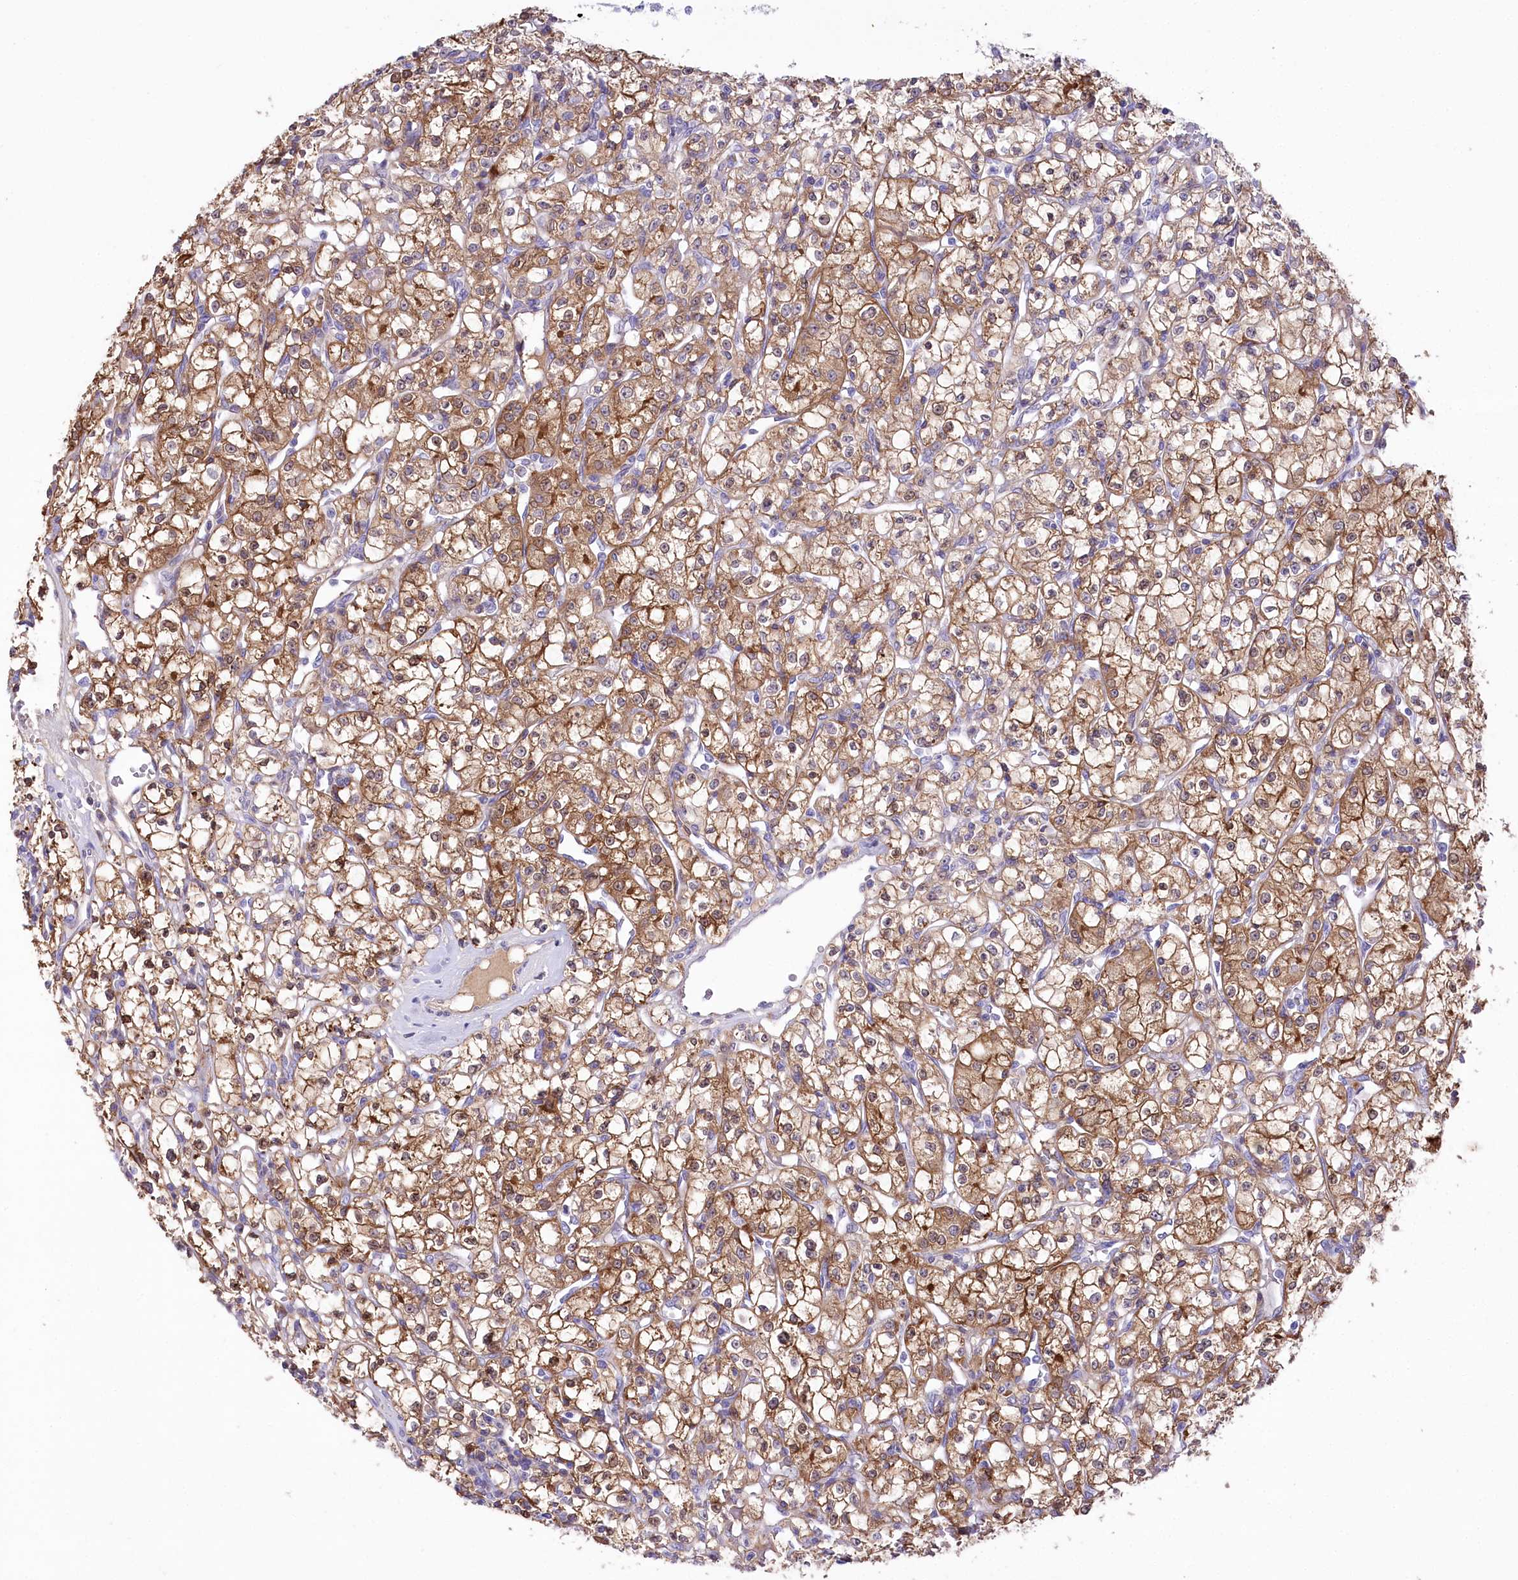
{"staining": {"intensity": "moderate", "quantity": ">75%", "location": "cytoplasmic/membranous"}, "tissue": "renal cancer", "cell_type": "Tumor cells", "image_type": "cancer", "snomed": [{"axis": "morphology", "description": "Adenocarcinoma, NOS"}, {"axis": "topography", "description": "Kidney"}], "caption": "A brown stain highlights moderate cytoplasmic/membranous expression of a protein in adenocarcinoma (renal) tumor cells.", "gene": "CEP164", "patient": {"sex": "female", "age": 59}}